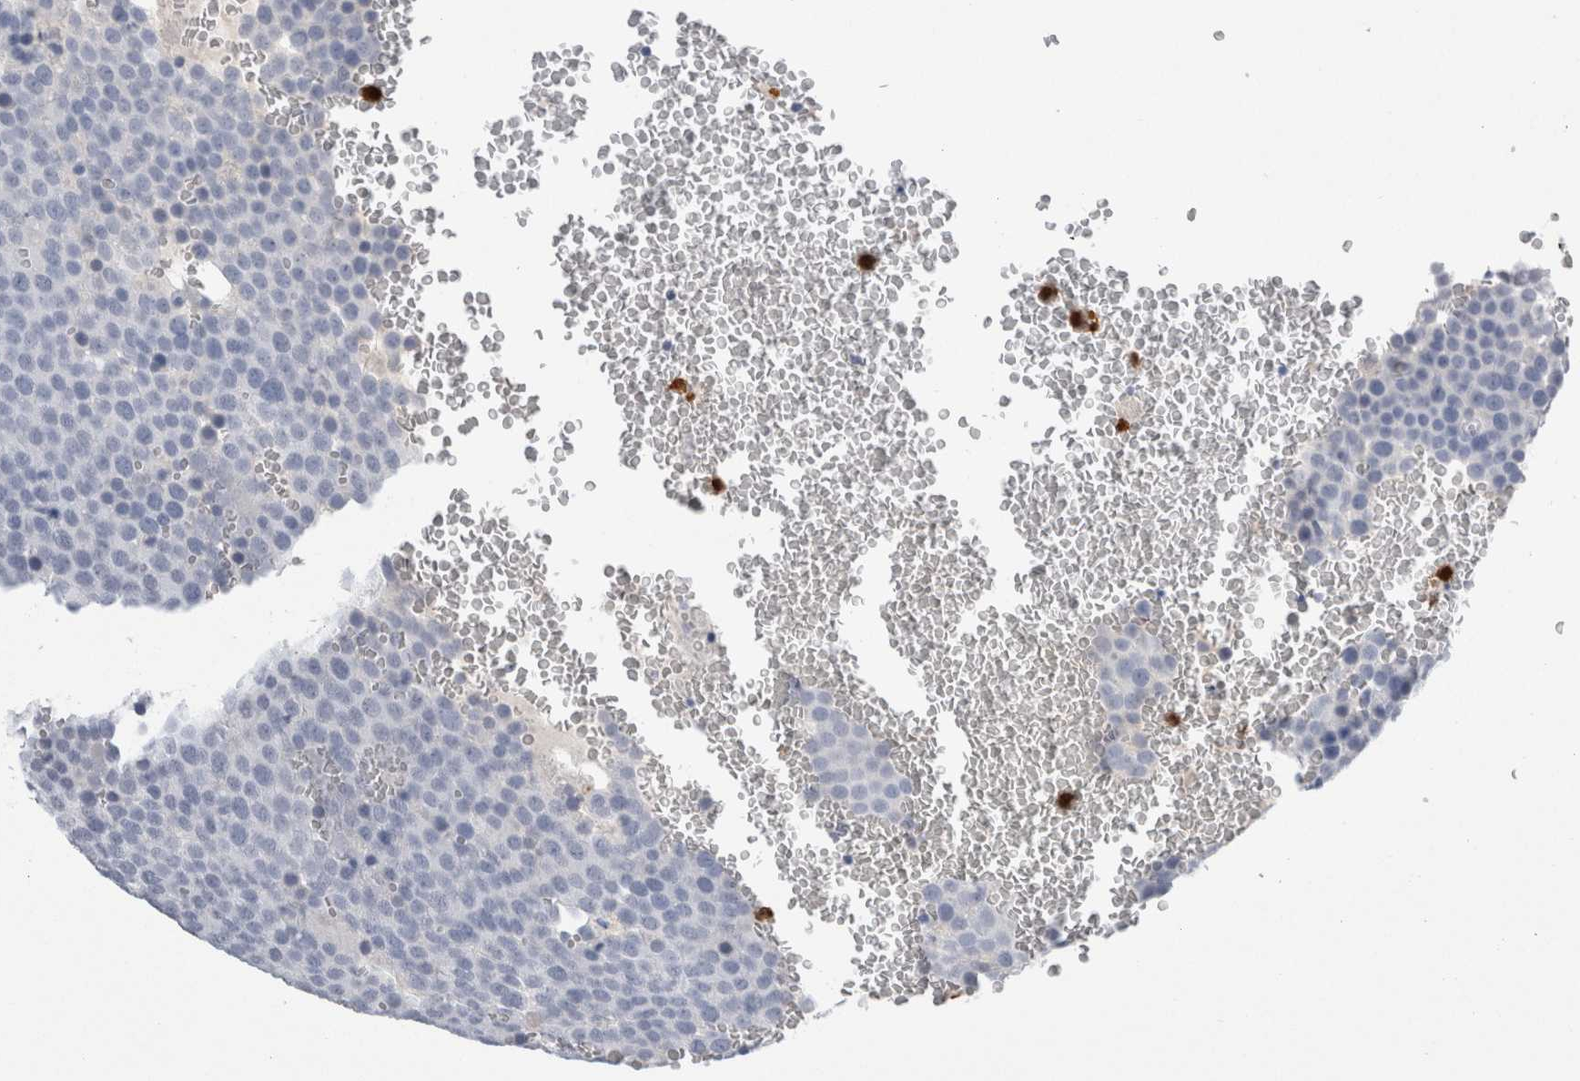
{"staining": {"intensity": "negative", "quantity": "none", "location": "none"}, "tissue": "testis cancer", "cell_type": "Tumor cells", "image_type": "cancer", "snomed": [{"axis": "morphology", "description": "Seminoma, NOS"}, {"axis": "topography", "description": "Testis"}], "caption": "IHC of testis seminoma exhibits no staining in tumor cells.", "gene": "S100A12", "patient": {"sex": "male", "age": 71}}